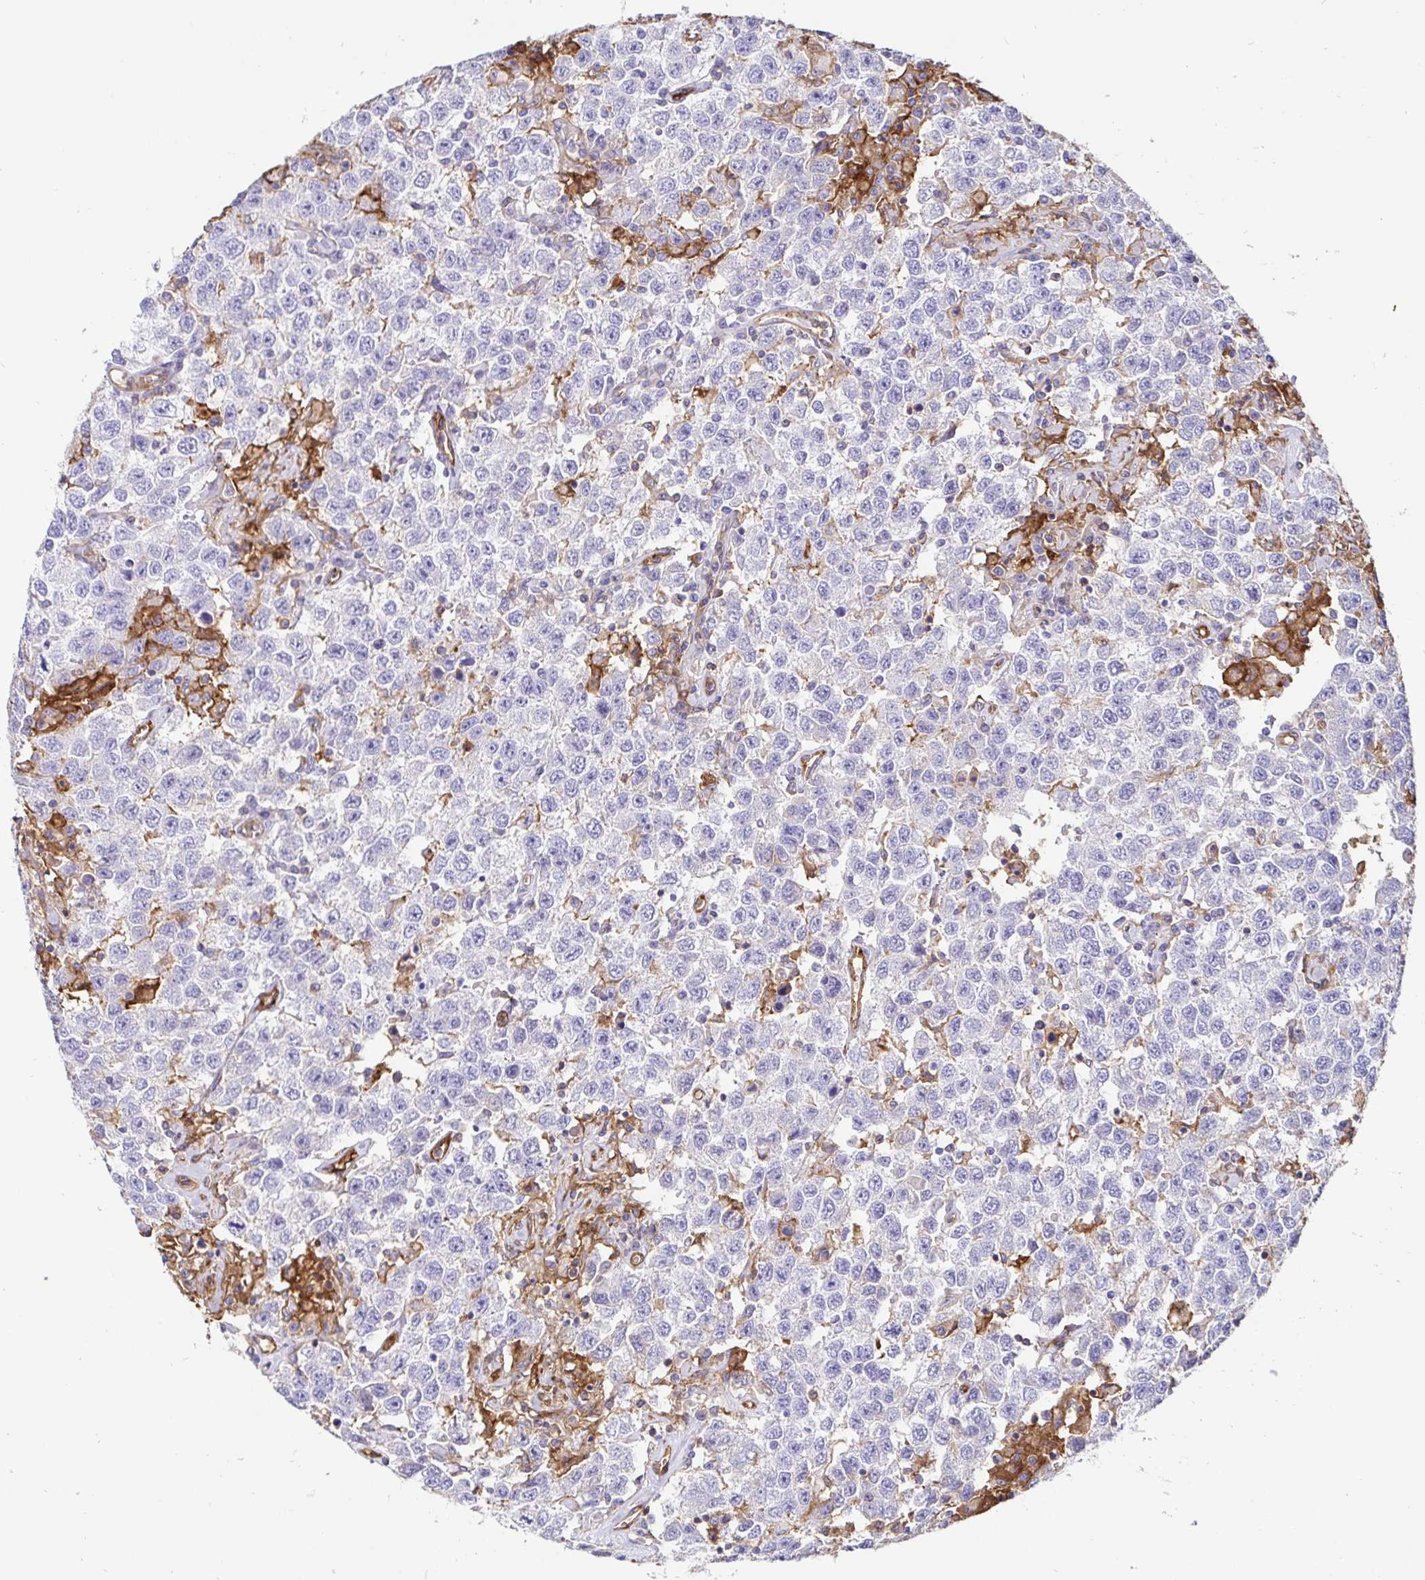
{"staining": {"intensity": "negative", "quantity": "none", "location": "none"}, "tissue": "testis cancer", "cell_type": "Tumor cells", "image_type": "cancer", "snomed": [{"axis": "morphology", "description": "Seminoma, NOS"}, {"axis": "topography", "description": "Testis"}], "caption": "A micrograph of testis seminoma stained for a protein reveals no brown staining in tumor cells.", "gene": "ANXA2", "patient": {"sex": "male", "age": 41}}